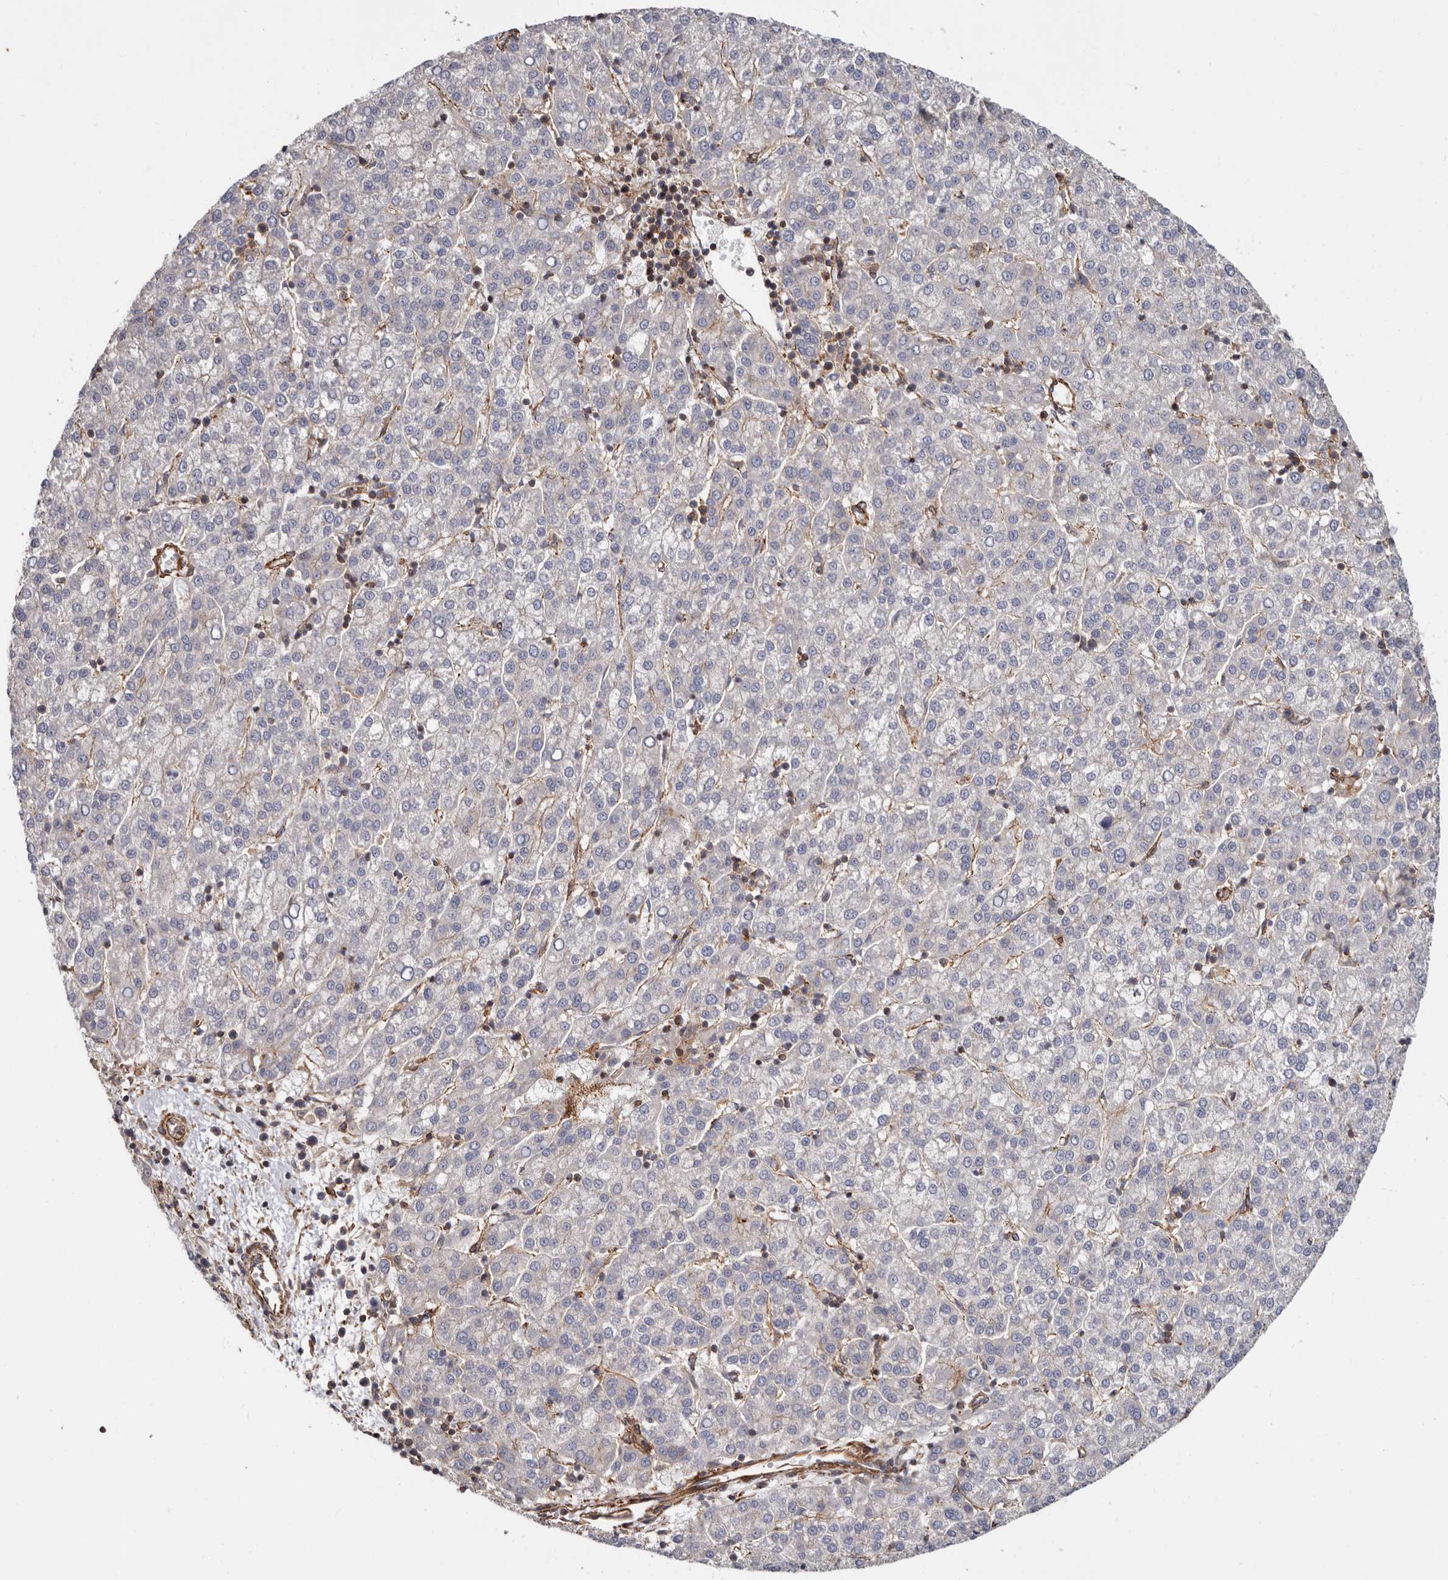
{"staining": {"intensity": "negative", "quantity": "none", "location": "none"}, "tissue": "liver cancer", "cell_type": "Tumor cells", "image_type": "cancer", "snomed": [{"axis": "morphology", "description": "Carcinoma, Hepatocellular, NOS"}, {"axis": "topography", "description": "Liver"}], "caption": "This is a micrograph of immunohistochemistry (IHC) staining of liver cancer (hepatocellular carcinoma), which shows no expression in tumor cells.", "gene": "TMC7", "patient": {"sex": "female", "age": 58}}